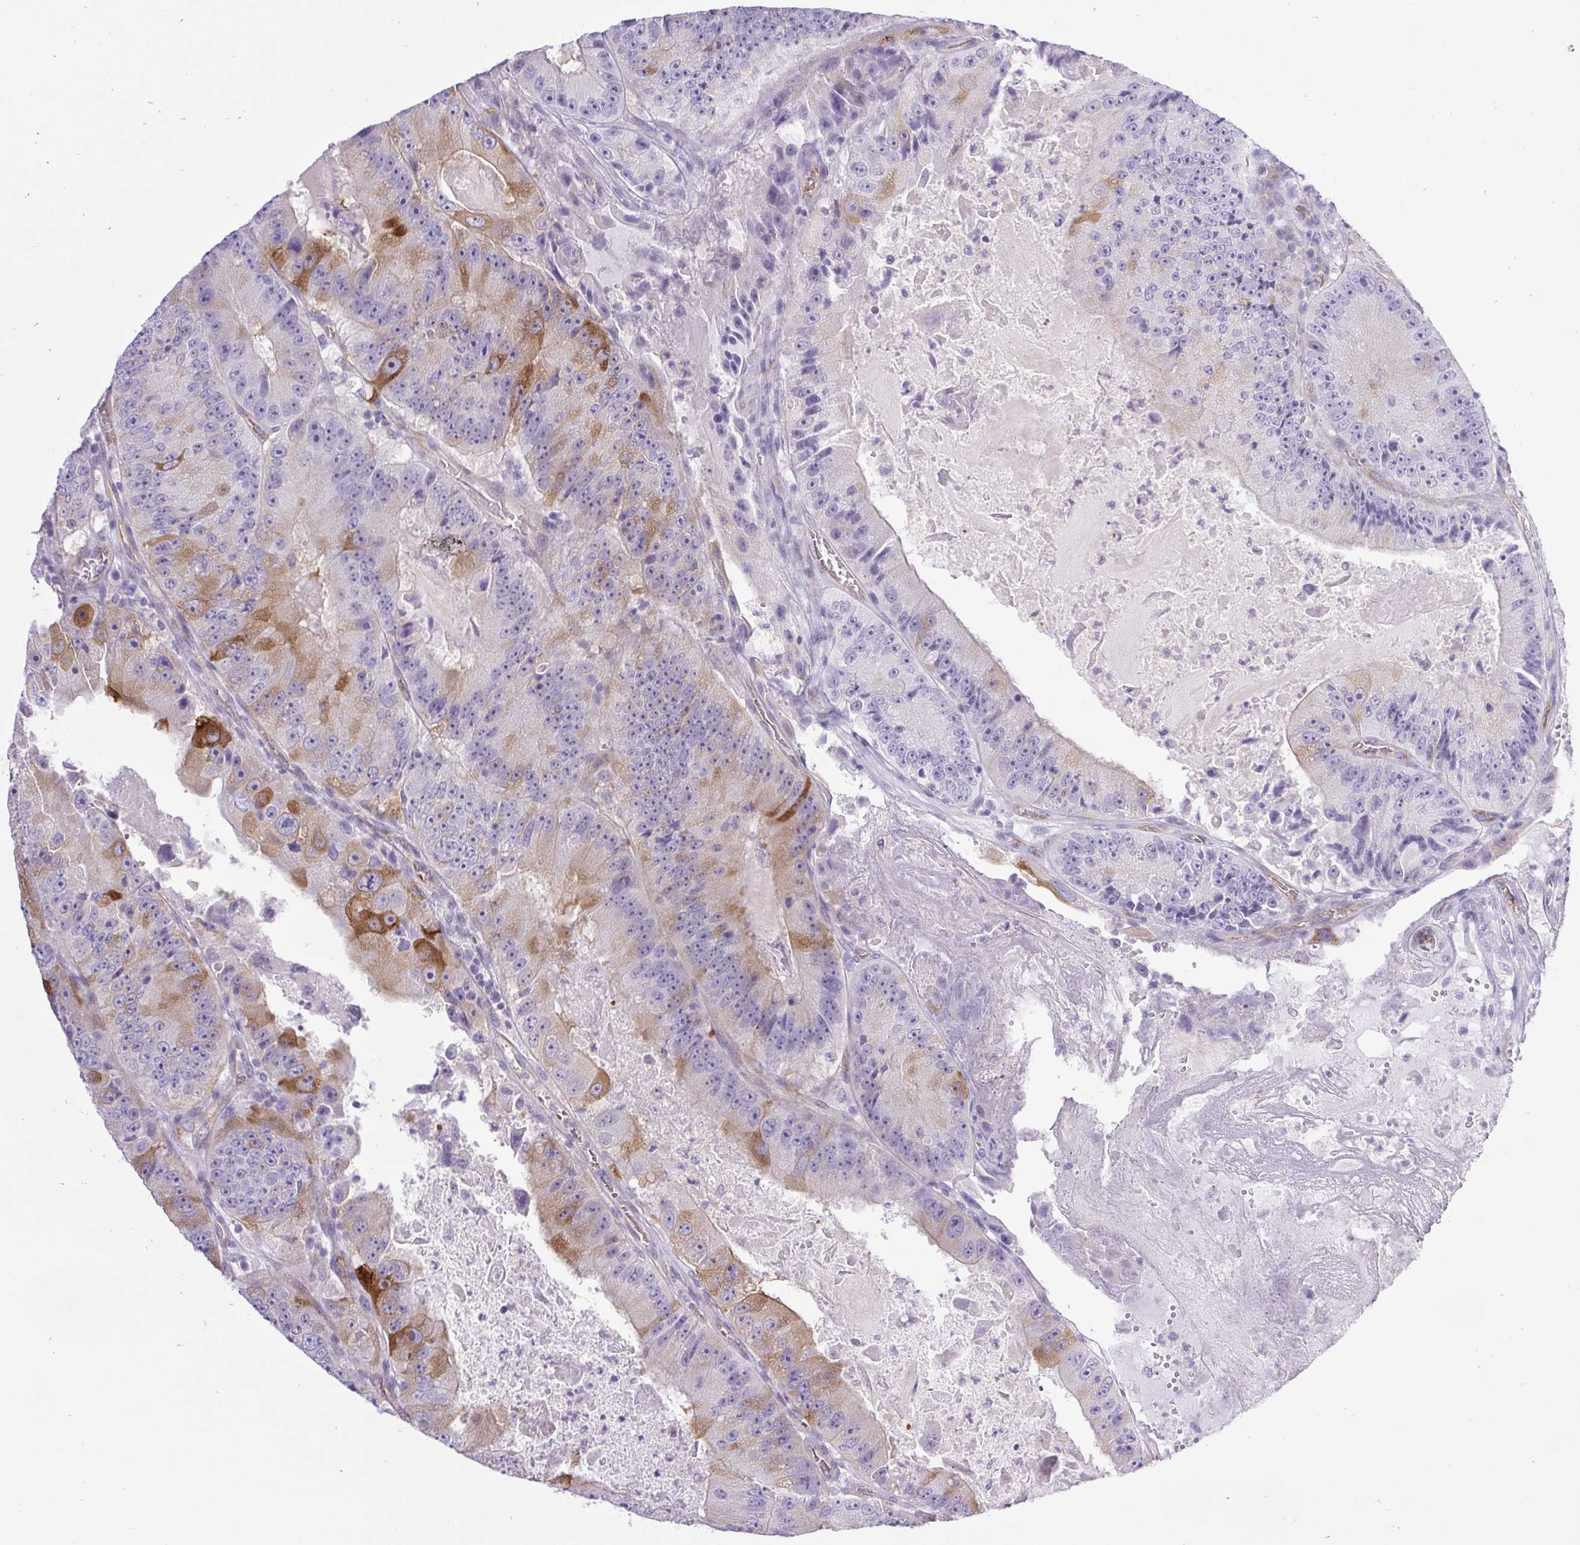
{"staining": {"intensity": "strong", "quantity": "<25%", "location": "cytoplasmic/membranous"}, "tissue": "colorectal cancer", "cell_type": "Tumor cells", "image_type": "cancer", "snomed": [{"axis": "morphology", "description": "Adenocarcinoma, NOS"}, {"axis": "topography", "description": "Colon"}], "caption": "An IHC histopathology image of tumor tissue is shown. Protein staining in brown highlights strong cytoplasmic/membranous positivity in colorectal cancer within tumor cells. The staining is performed using DAB brown chromogen to label protein expression. The nuclei are counter-stained blue using hematoxylin.", "gene": "BCAS1", "patient": {"sex": "female", "age": 86}}